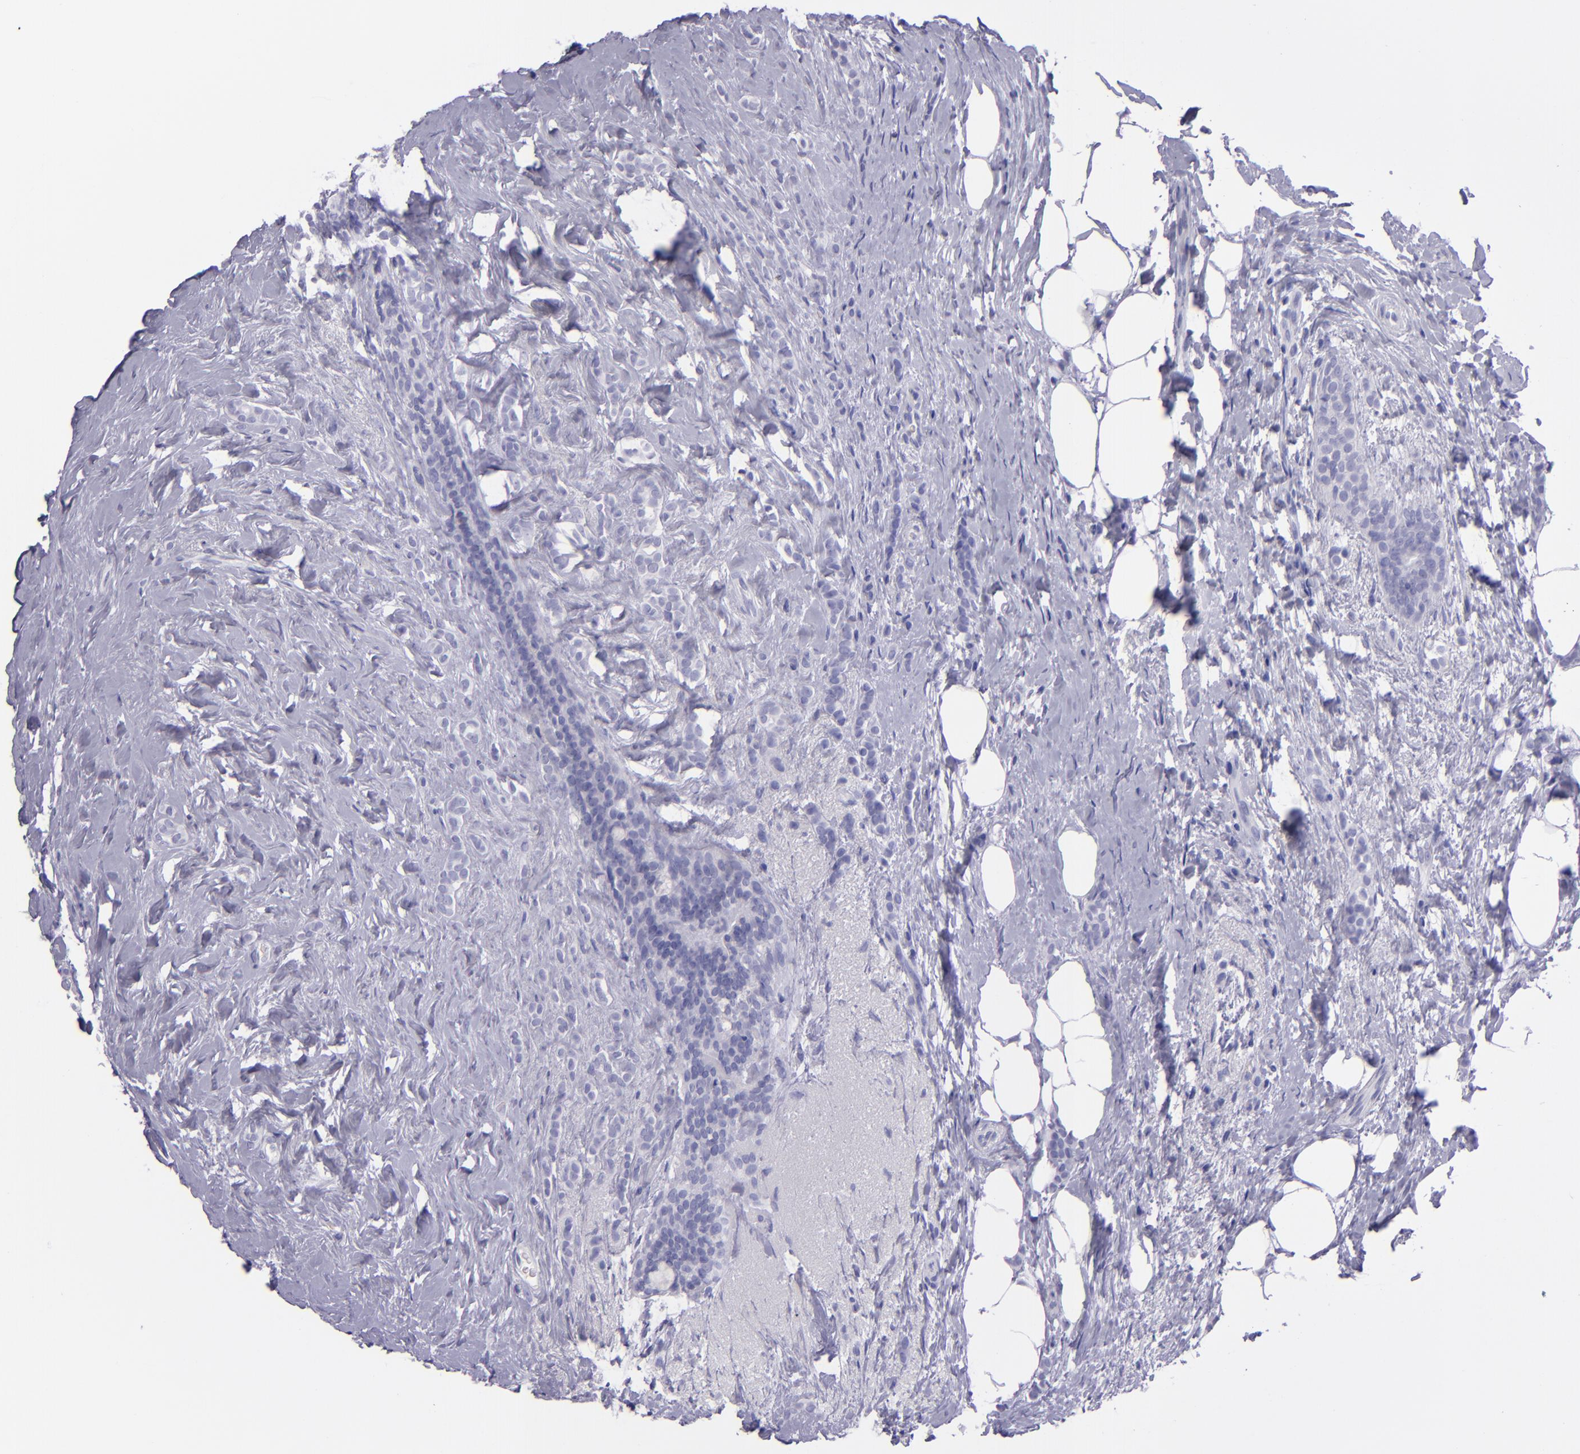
{"staining": {"intensity": "negative", "quantity": "none", "location": "none"}, "tissue": "breast cancer", "cell_type": "Tumor cells", "image_type": "cancer", "snomed": [{"axis": "morphology", "description": "Lobular carcinoma"}, {"axis": "topography", "description": "Breast"}], "caption": "The photomicrograph displays no significant positivity in tumor cells of lobular carcinoma (breast). (DAB (3,3'-diaminobenzidine) immunohistochemistry (IHC) visualized using brightfield microscopy, high magnification).", "gene": "TNNT3", "patient": {"sex": "female", "age": 56}}